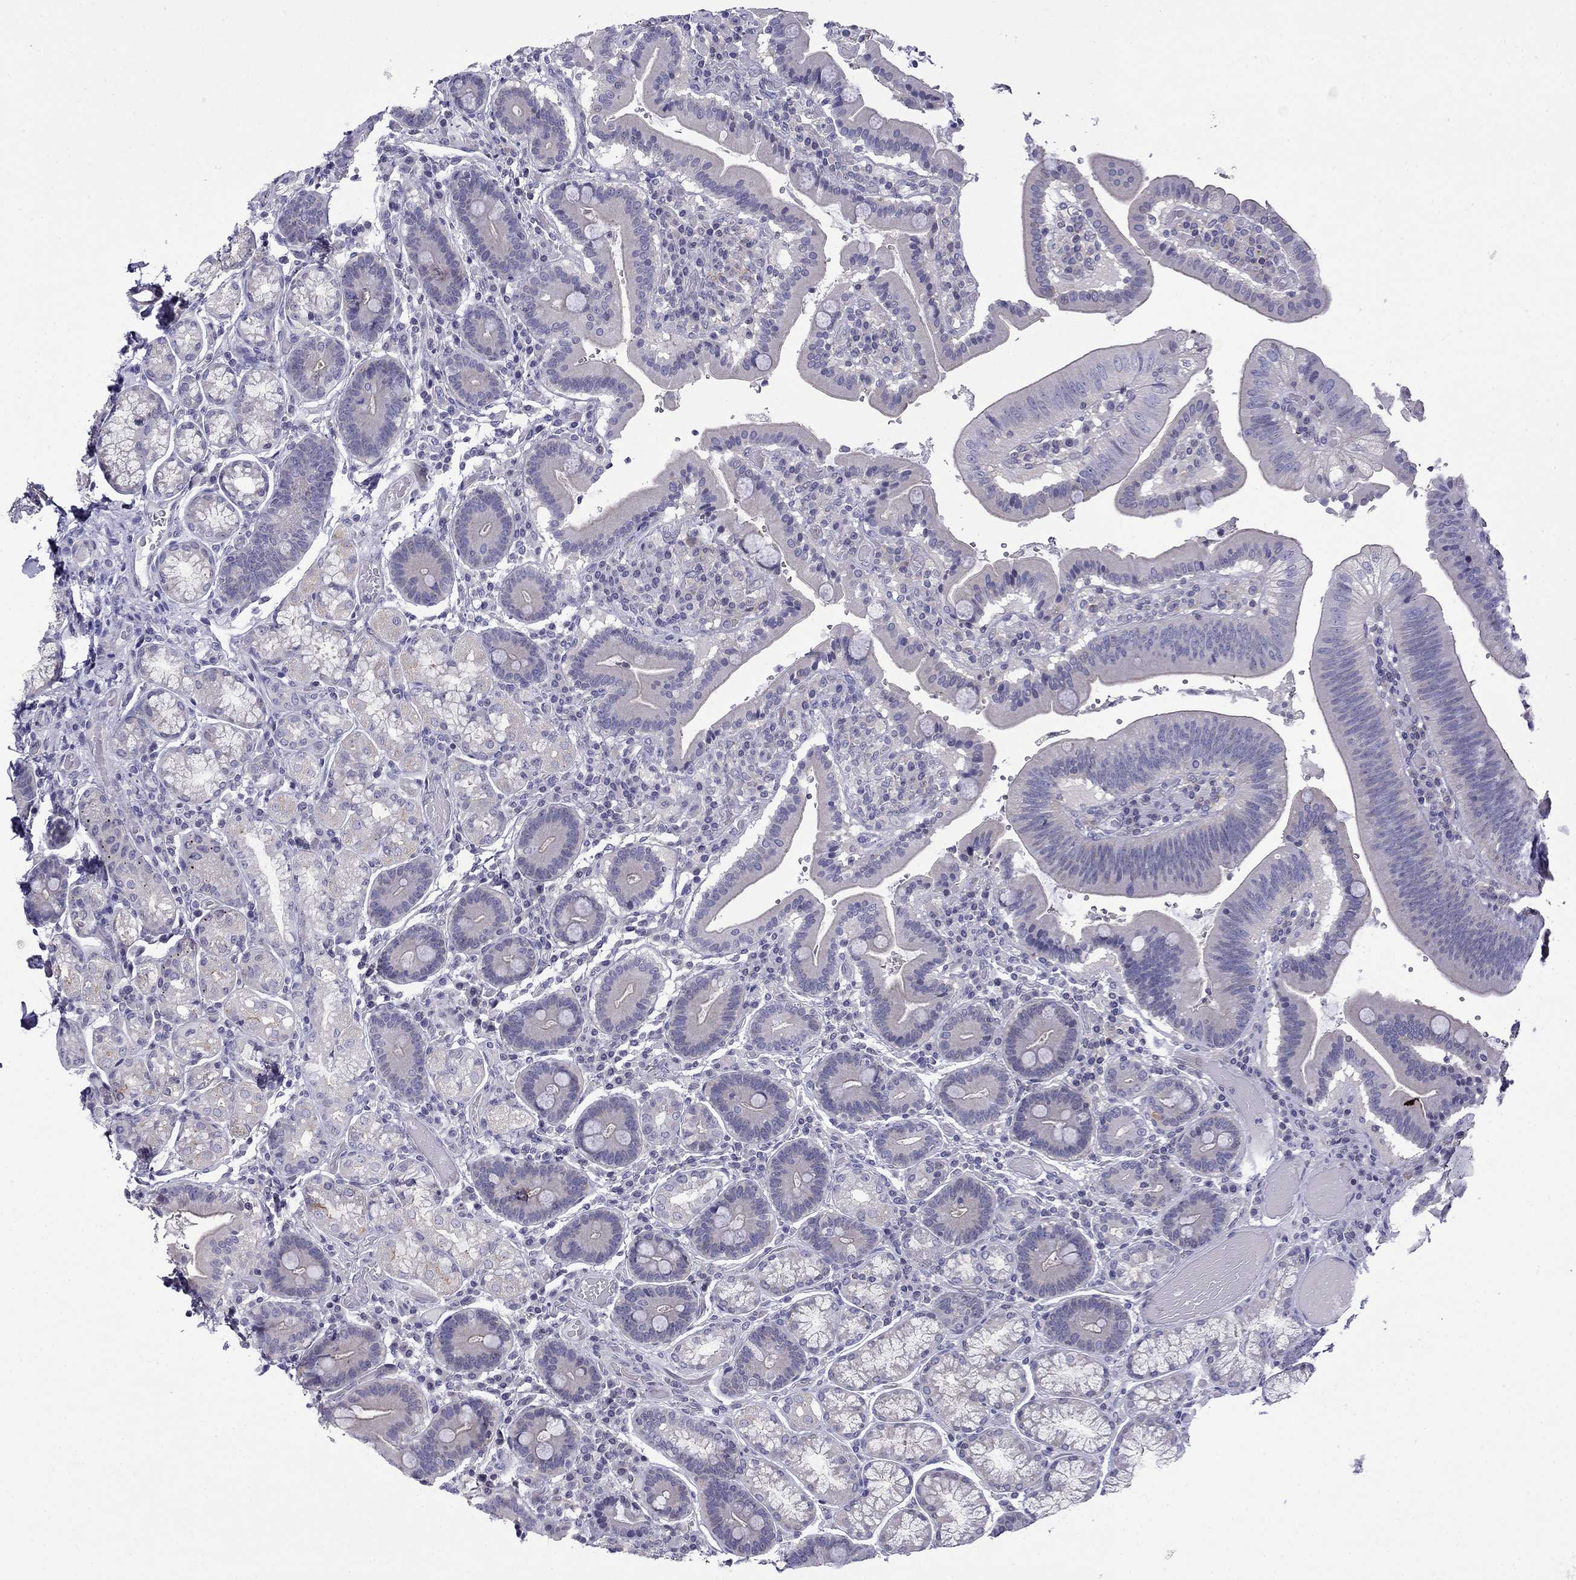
{"staining": {"intensity": "negative", "quantity": "none", "location": "none"}, "tissue": "duodenum", "cell_type": "Glandular cells", "image_type": "normal", "snomed": [{"axis": "morphology", "description": "Normal tissue, NOS"}, {"axis": "topography", "description": "Duodenum"}], "caption": "Immunohistochemistry image of benign duodenum stained for a protein (brown), which demonstrates no positivity in glandular cells.", "gene": "PRR18", "patient": {"sex": "female", "age": 62}}